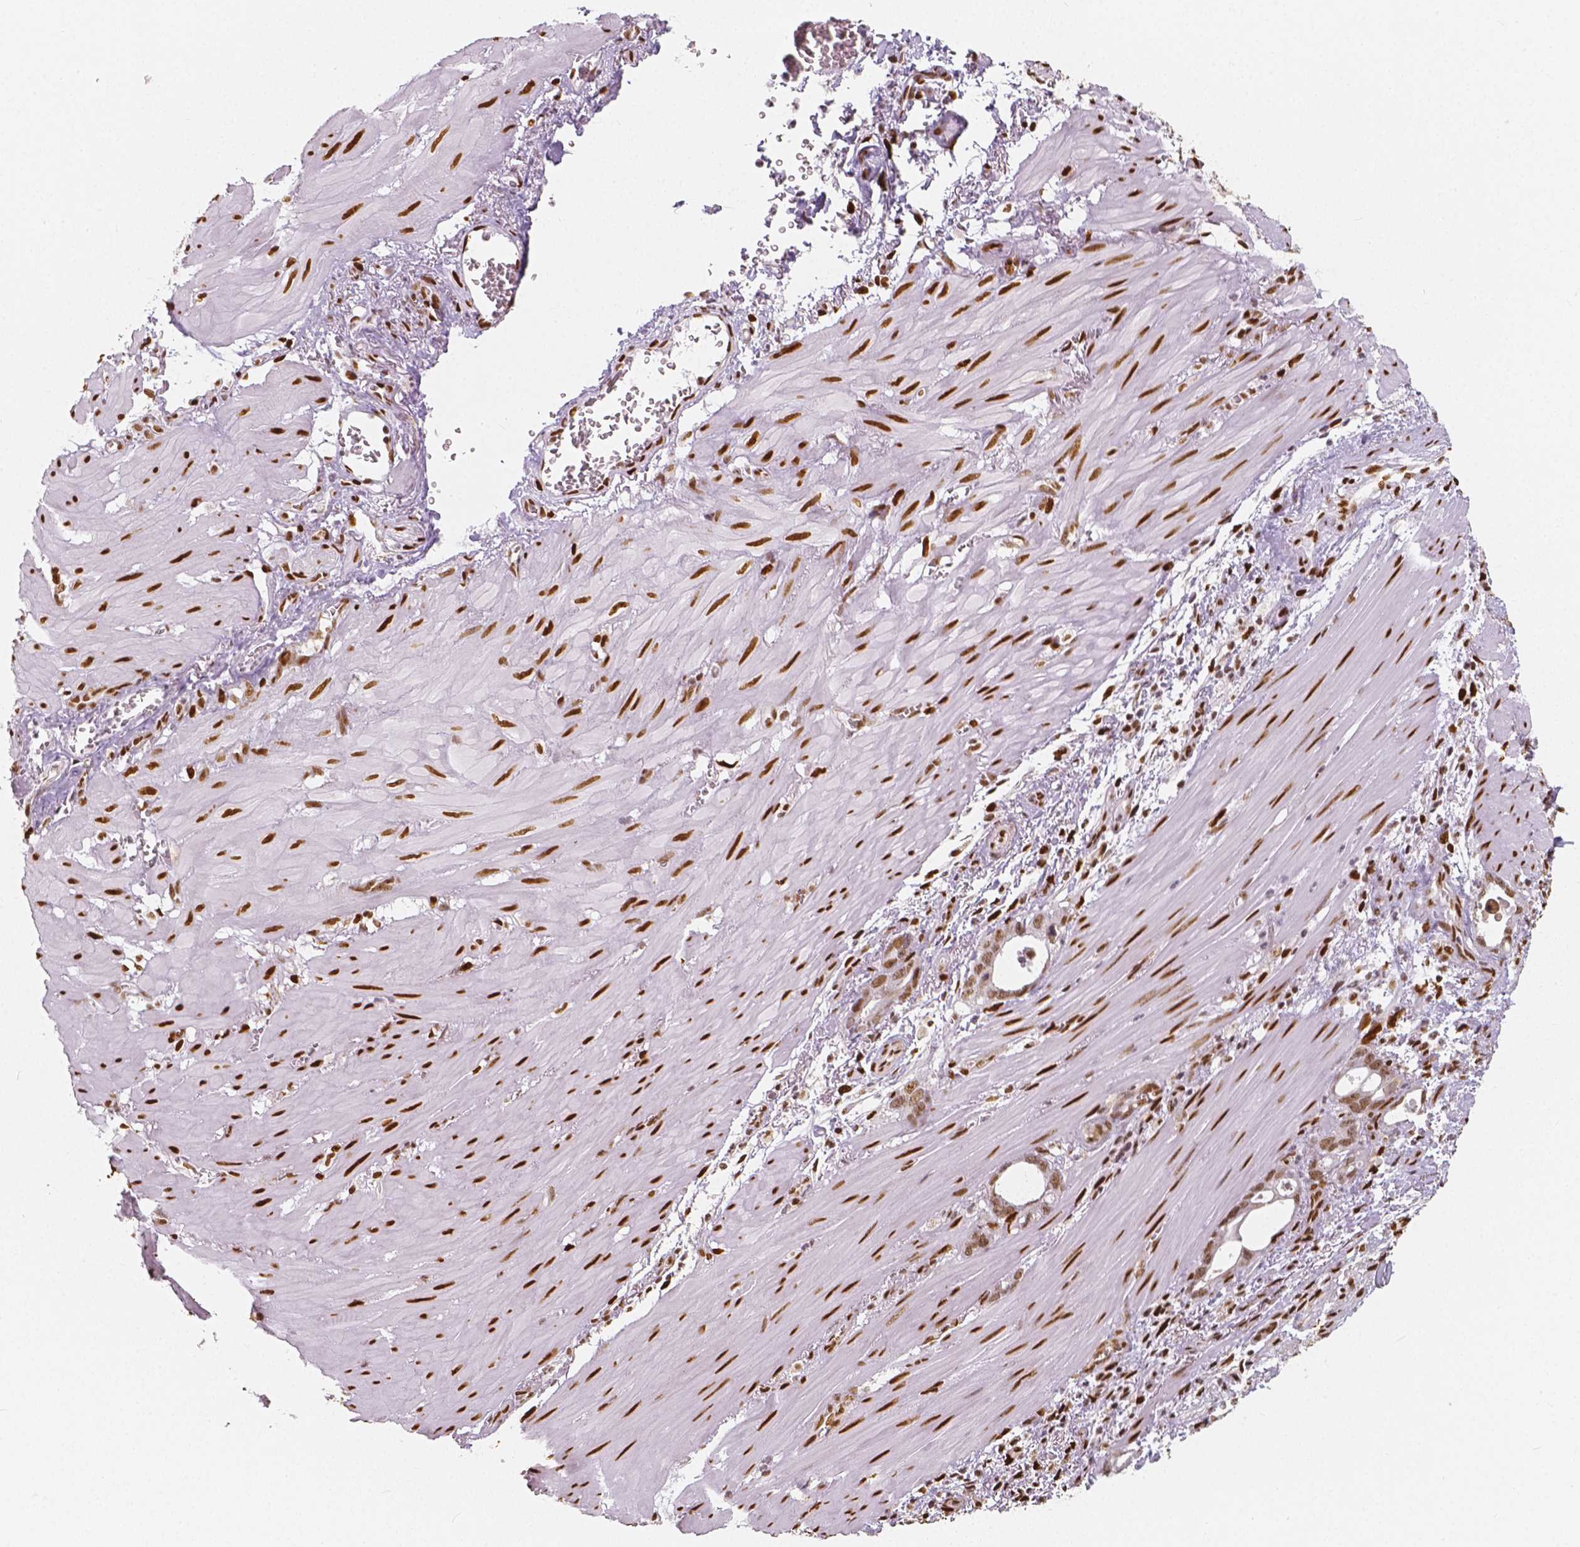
{"staining": {"intensity": "moderate", "quantity": ">75%", "location": "nuclear"}, "tissue": "stomach cancer", "cell_type": "Tumor cells", "image_type": "cancer", "snomed": [{"axis": "morphology", "description": "Normal tissue, NOS"}, {"axis": "morphology", "description": "Adenocarcinoma, NOS"}, {"axis": "topography", "description": "Esophagus"}, {"axis": "topography", "description": "Stomach, upper"}], "caption": "Brown immunohistochemical staining in adenocarcinoma (stomach) shows moderate nuclear staining in about >75% of tumor cells. Ihc stains the protein in brown and the nuclei are stained blue.", "gene": "NUCKS1", "patient": {"sex": "male", "age": 74}}